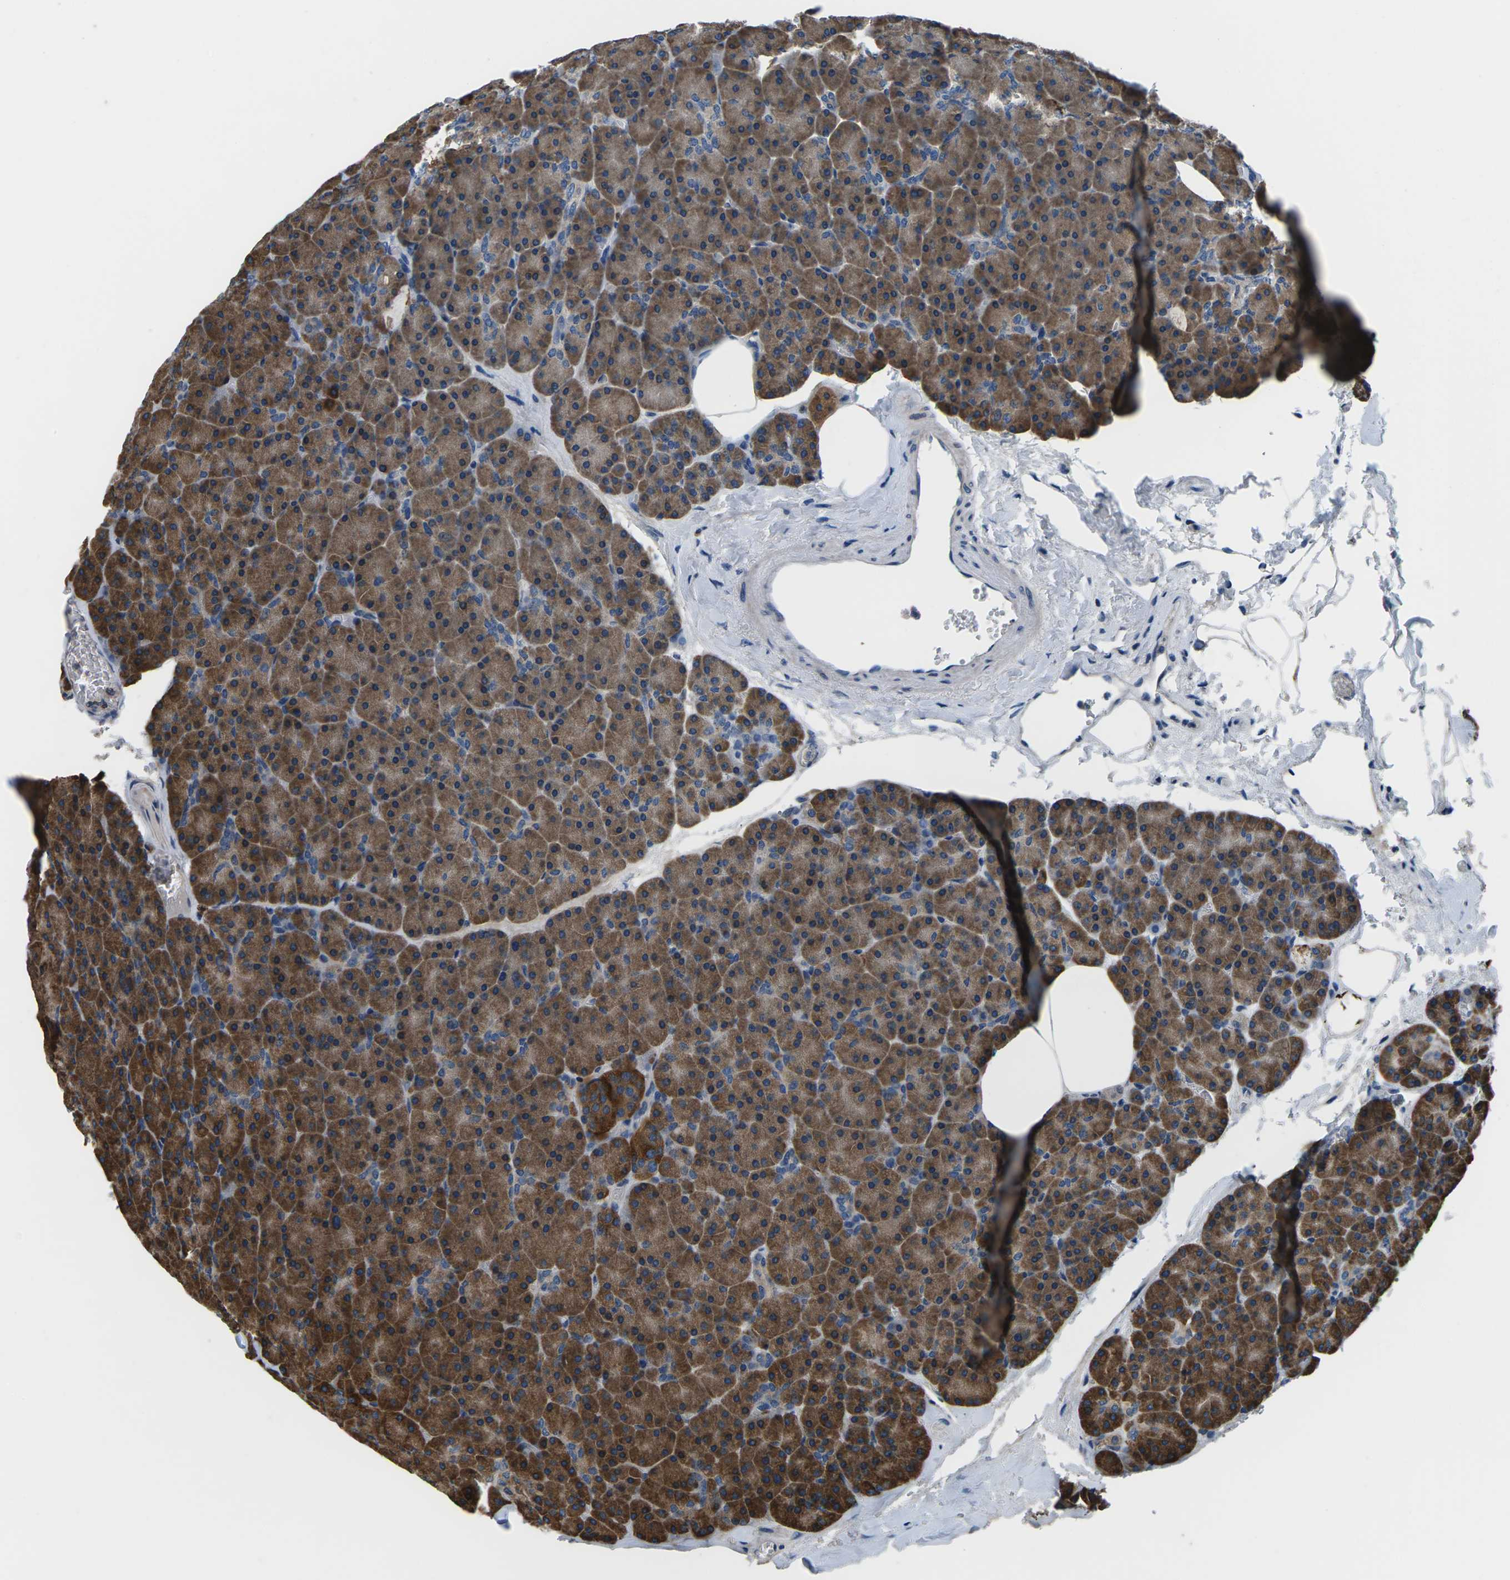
{"staining": {"intensity": "strong", "quantity": ">75%", "location": "cytoplasmic/membranous"}, "tissue": "pancreas", "cell_type": "Exocrine glandular cells", "image_type": "normal", "snomed": [{"axis": "morphology", "description": "Normal tissue, NOS"}, {"axis": "topography", "description": "Pancreas"}], "caption": "This histopathology image reveals immunohistochemistry staining of benign human pancreas, with high strong cytoplasmic/membranous expression in about >75% of exocrine glandular cells.", "gene": "GABRP", "patient": {"sex": "female", "age": 35}}